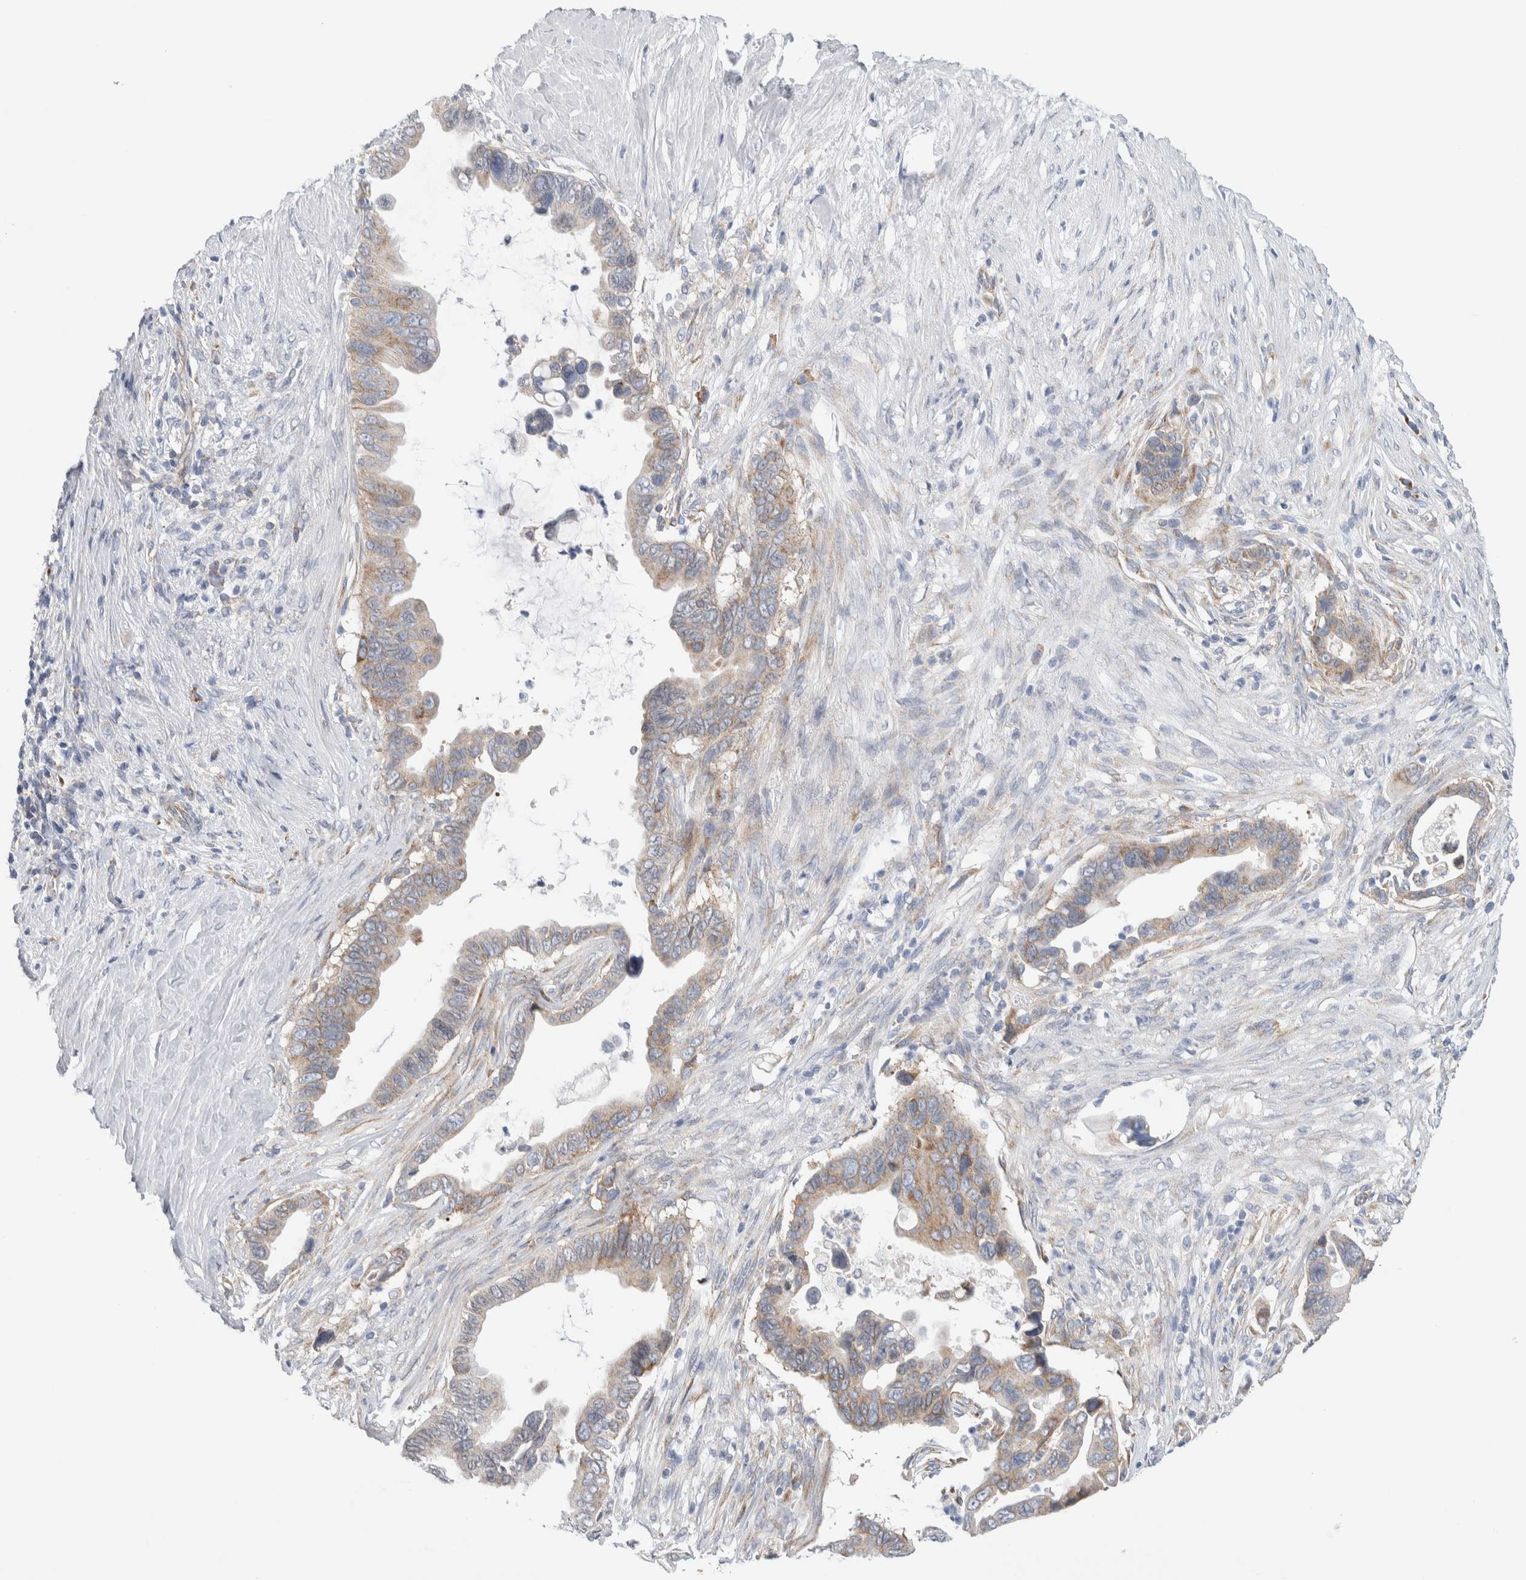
{"staining": {"intensity": "moderate", "quantity": ">75%", "location": "cytoplasmic/membranous"}, "tissue": "pancreatic cancer", "cell_type": "Tumor cells", "image_type": "cancer", "snomed": [{"axis": "morphology", "description": "Adenocarcinoma, NOS"}, {"axis": "topography", "description": "Pancreas"}], "caption": "Adenocarcinoma (pancreatic) stained with a protein marker displays moderate staining in tumor cells.", "gene": "RACK1", "patient": {"sex": "female", "age": 72}}